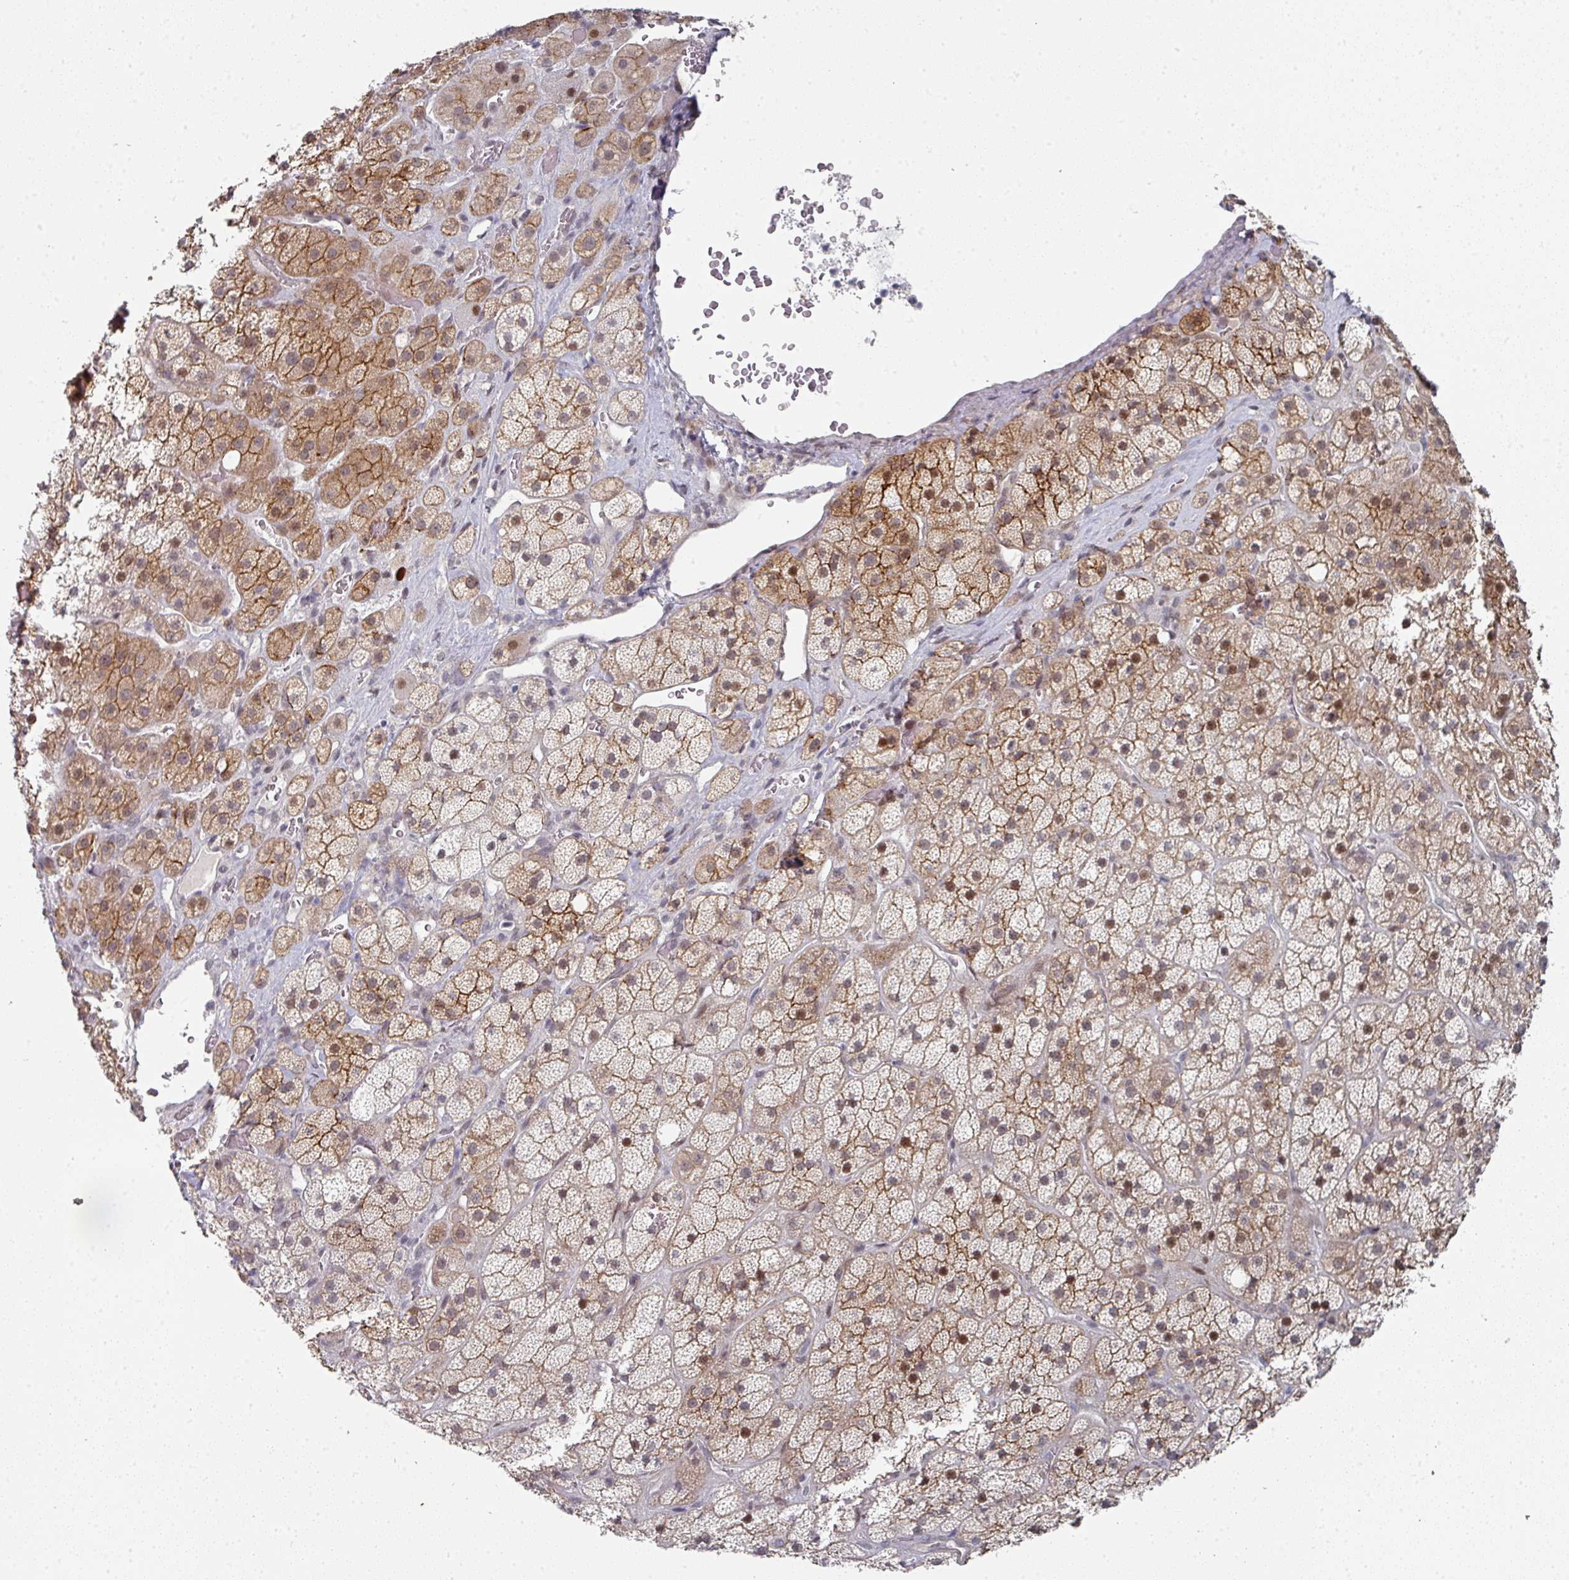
{"staining": {"intensity": "moderate", "quantity": "25%-75%", "location": "cytoplasmic/membranous,nuclear"}, "tissue": "adrenal gland", "cell_type": "Glandular cells", "image_type": "normal", "snomed": [{"axis": "morphology", "description": "Normal tissue, NOS"}, {"axis": "topography", "description": "Adrenal gland"}], "caption": "Adrenal gland stained with immunohistochemistry (IHC) shows moderate cytoplasmic/membranous,nuclear staining in approximately 25%-75% of glandular cells. The staining was performed using DAB, with brown indicating positive protein expression. Nuclei are stained blue with hematoxylin.", "gene": "TMCC1", "patient": {"sex": "male", "age": 57}}